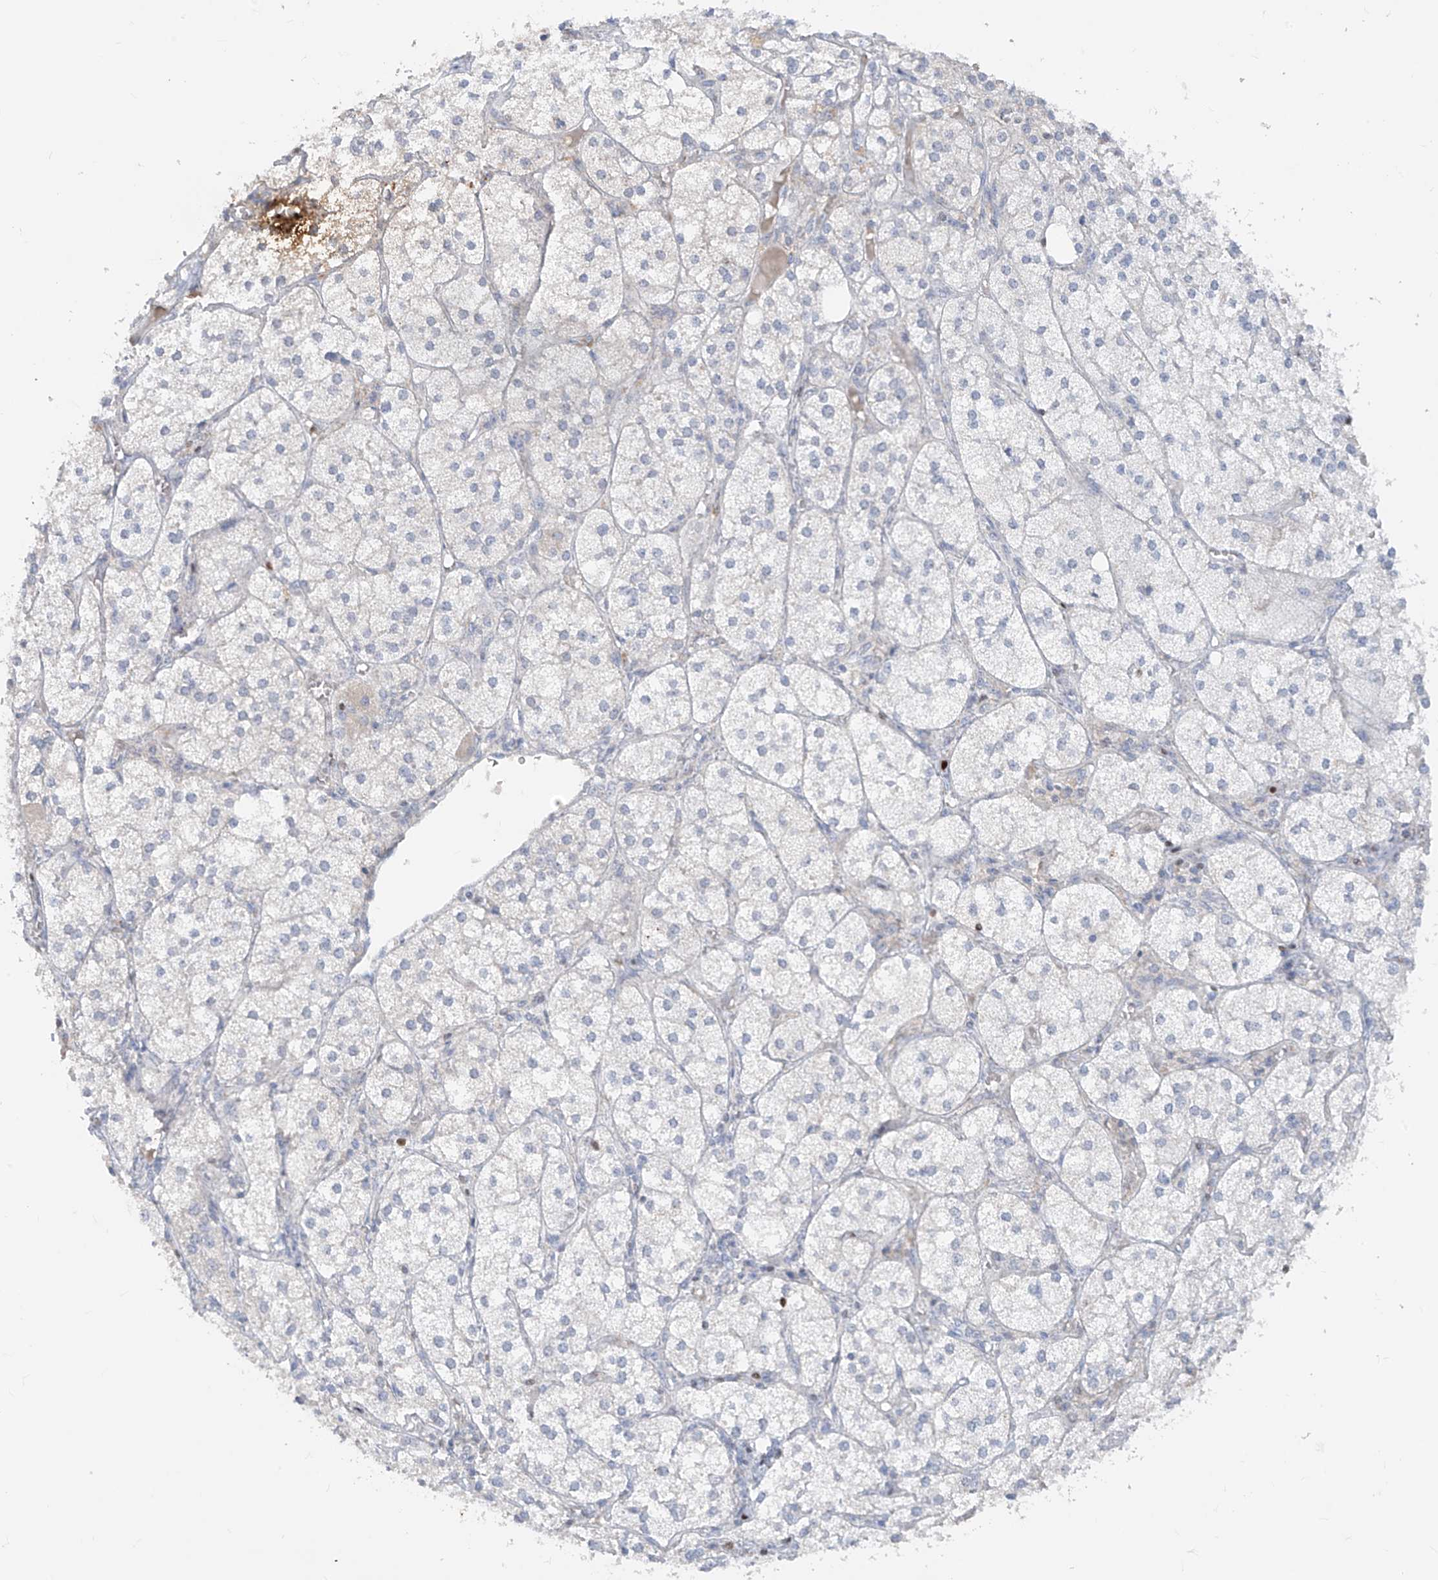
{"staining": {"intensity": "moderate", "quantity": "<25%", "location": "cytoplasmic/membranous"}, "tissue": "adrenal gland", "cell_type": "Glandular cells", "image_type": "normal", "snomed": [{"axis": "morphology", "description": "Normal tissue, NOS"}, {"axis": "topography", "description": "Adrenal gland"}], "caption": "Immunohistochemistry (IHC) photomicrograph of benign human adrenal gland stained for a protein (brown), which reveals low levels of moderate cytoplasmic/membranous positivity in approximately <25% of glandular cells.", "gene": "TBX21", "patient": {"sex": "female", "age": 61}}